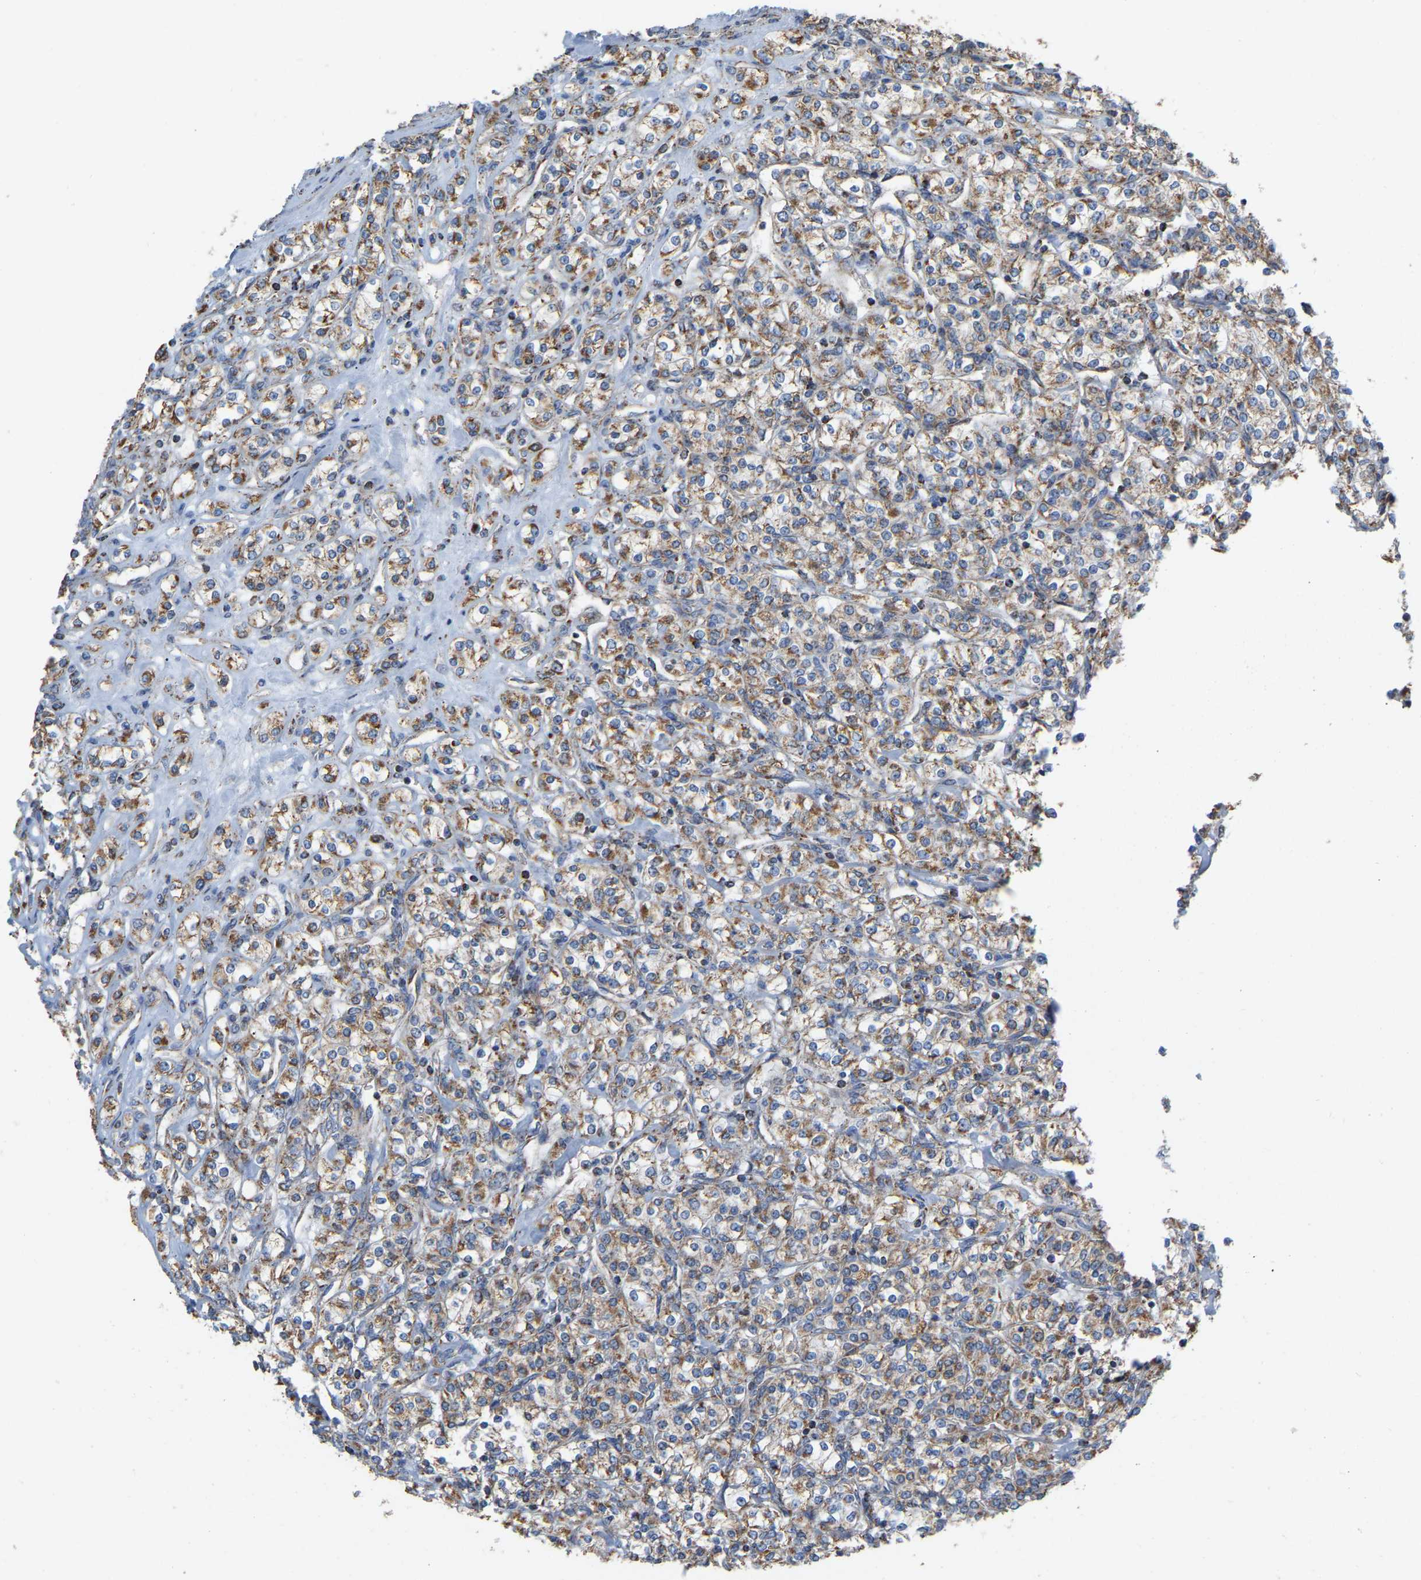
{"staining": {"intensity": "moderate", "quantity": ">75%", "location": "cytoplasmic/membranous"}, "tissue": "renal cancer", "cell_type": "Tumor cells", "image_type": "cancer", "snomed": [{"axis": "morphology", "description": "Adenocarcinoma, NOS"}, {"axis": "topography", "description": "Kidney"}], "caption": "Immunohistochemical staining of adenocarcinoma (renal) displays moderate cytoplasmic/membranous protein positivity in about >75% of tumor cells.", "gene": "CBLB", "patient": {"sex": "male", "age": 77}}